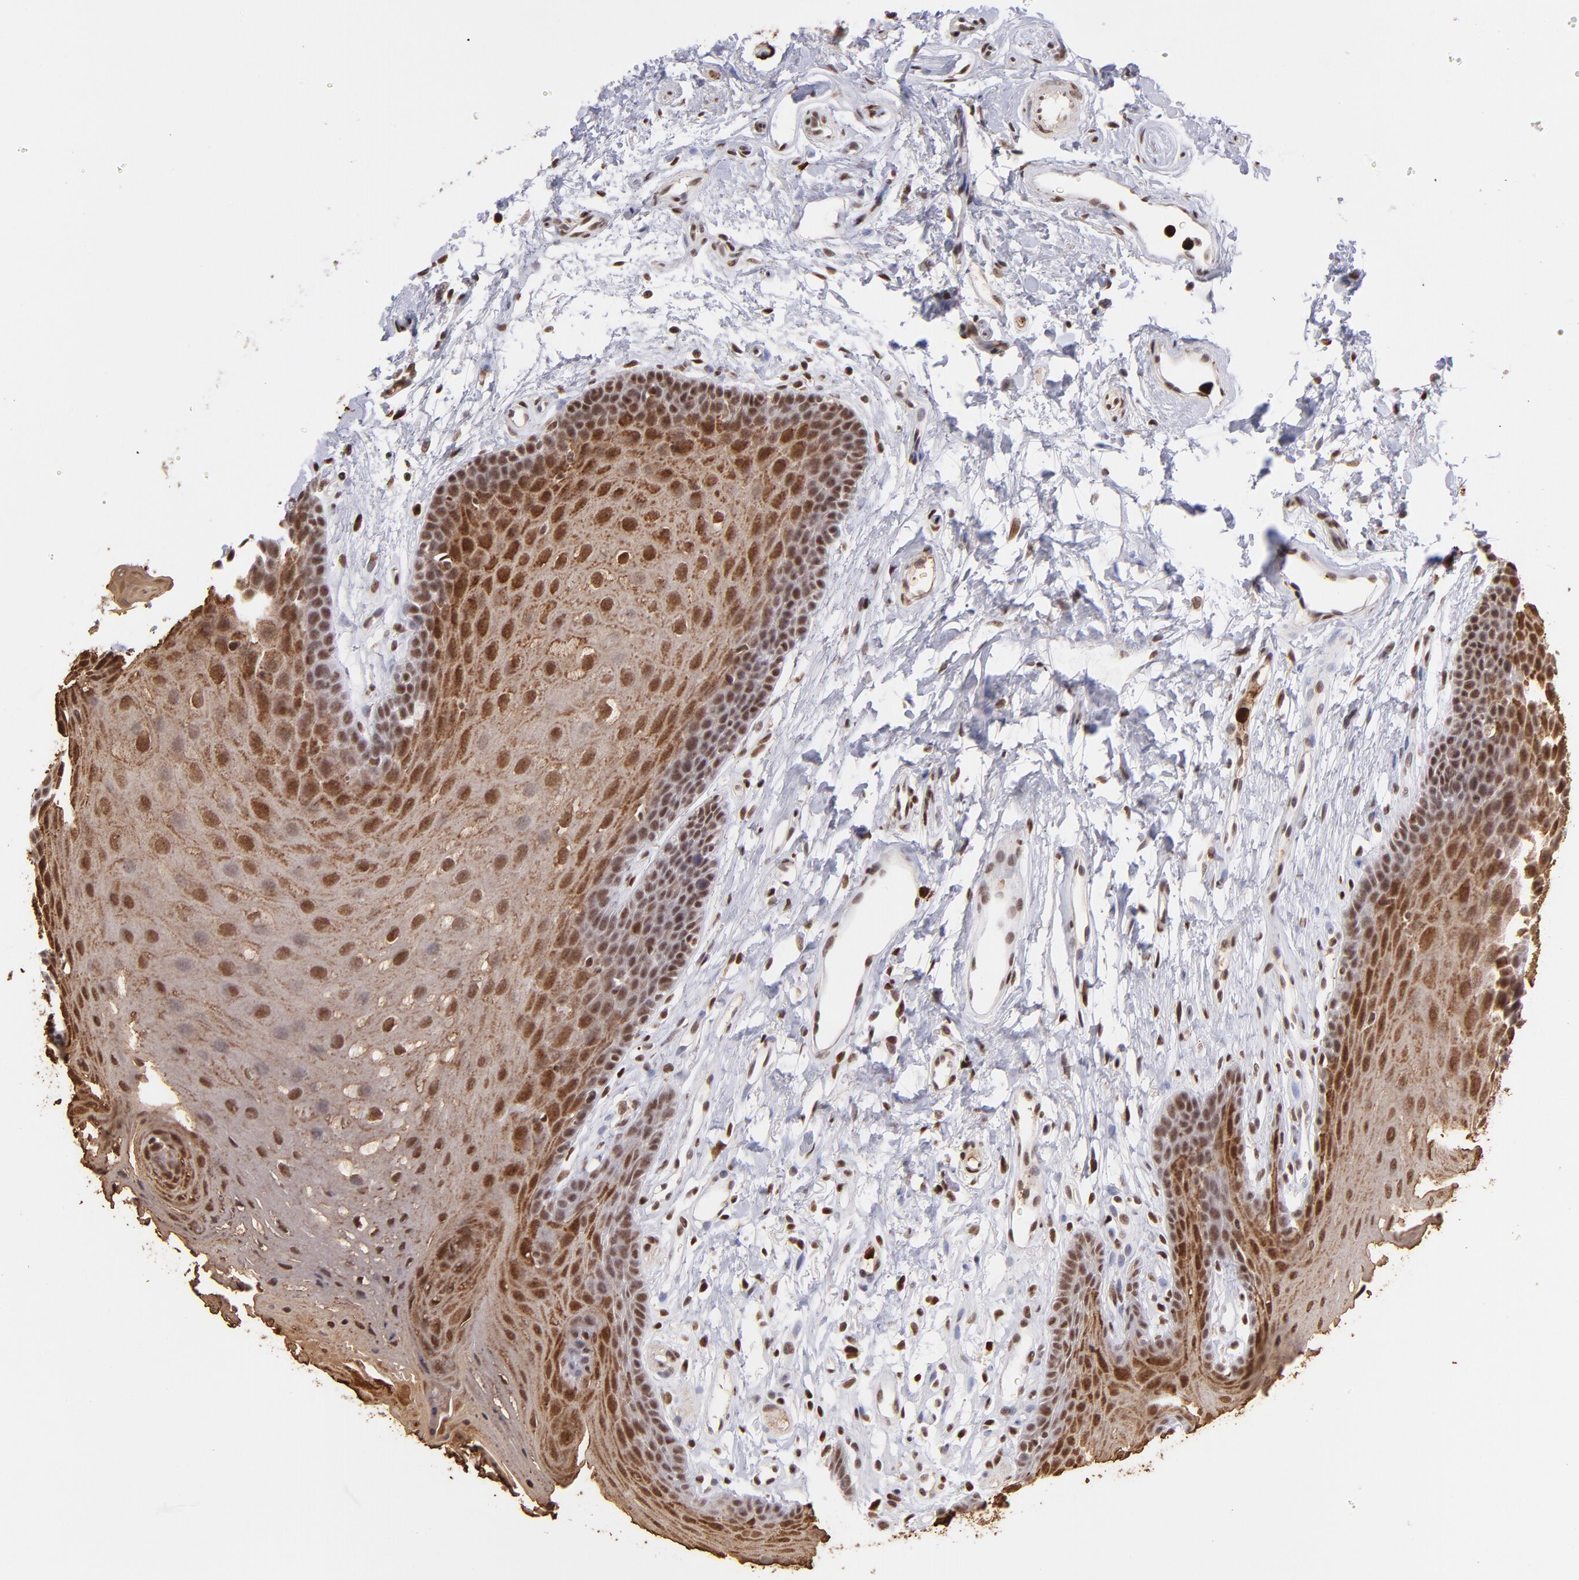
{"staining": {"intensity": "moderate", "quantity": ">75%", "location": "cytoplasmic/membranous,nuclear"}, "tissue": "oral mucosa", "cell_type": "Squamous epithelial cells", "image_type": "normal", "snomed": [{"axis": "morphology", "description": "Normal tissue, NOS"}, {"axis": "topography", "description": "Oral tissue"}], "caption": "Immunohistochemical staining of benign human oral mucosa exhibits medium levels of moderate cytoplasmic/membranous,nuclear expression in approximately >75% of squamous epithelial cells.", "gene": "ZFX", "patient": {"sex": "male", "age": 62}}